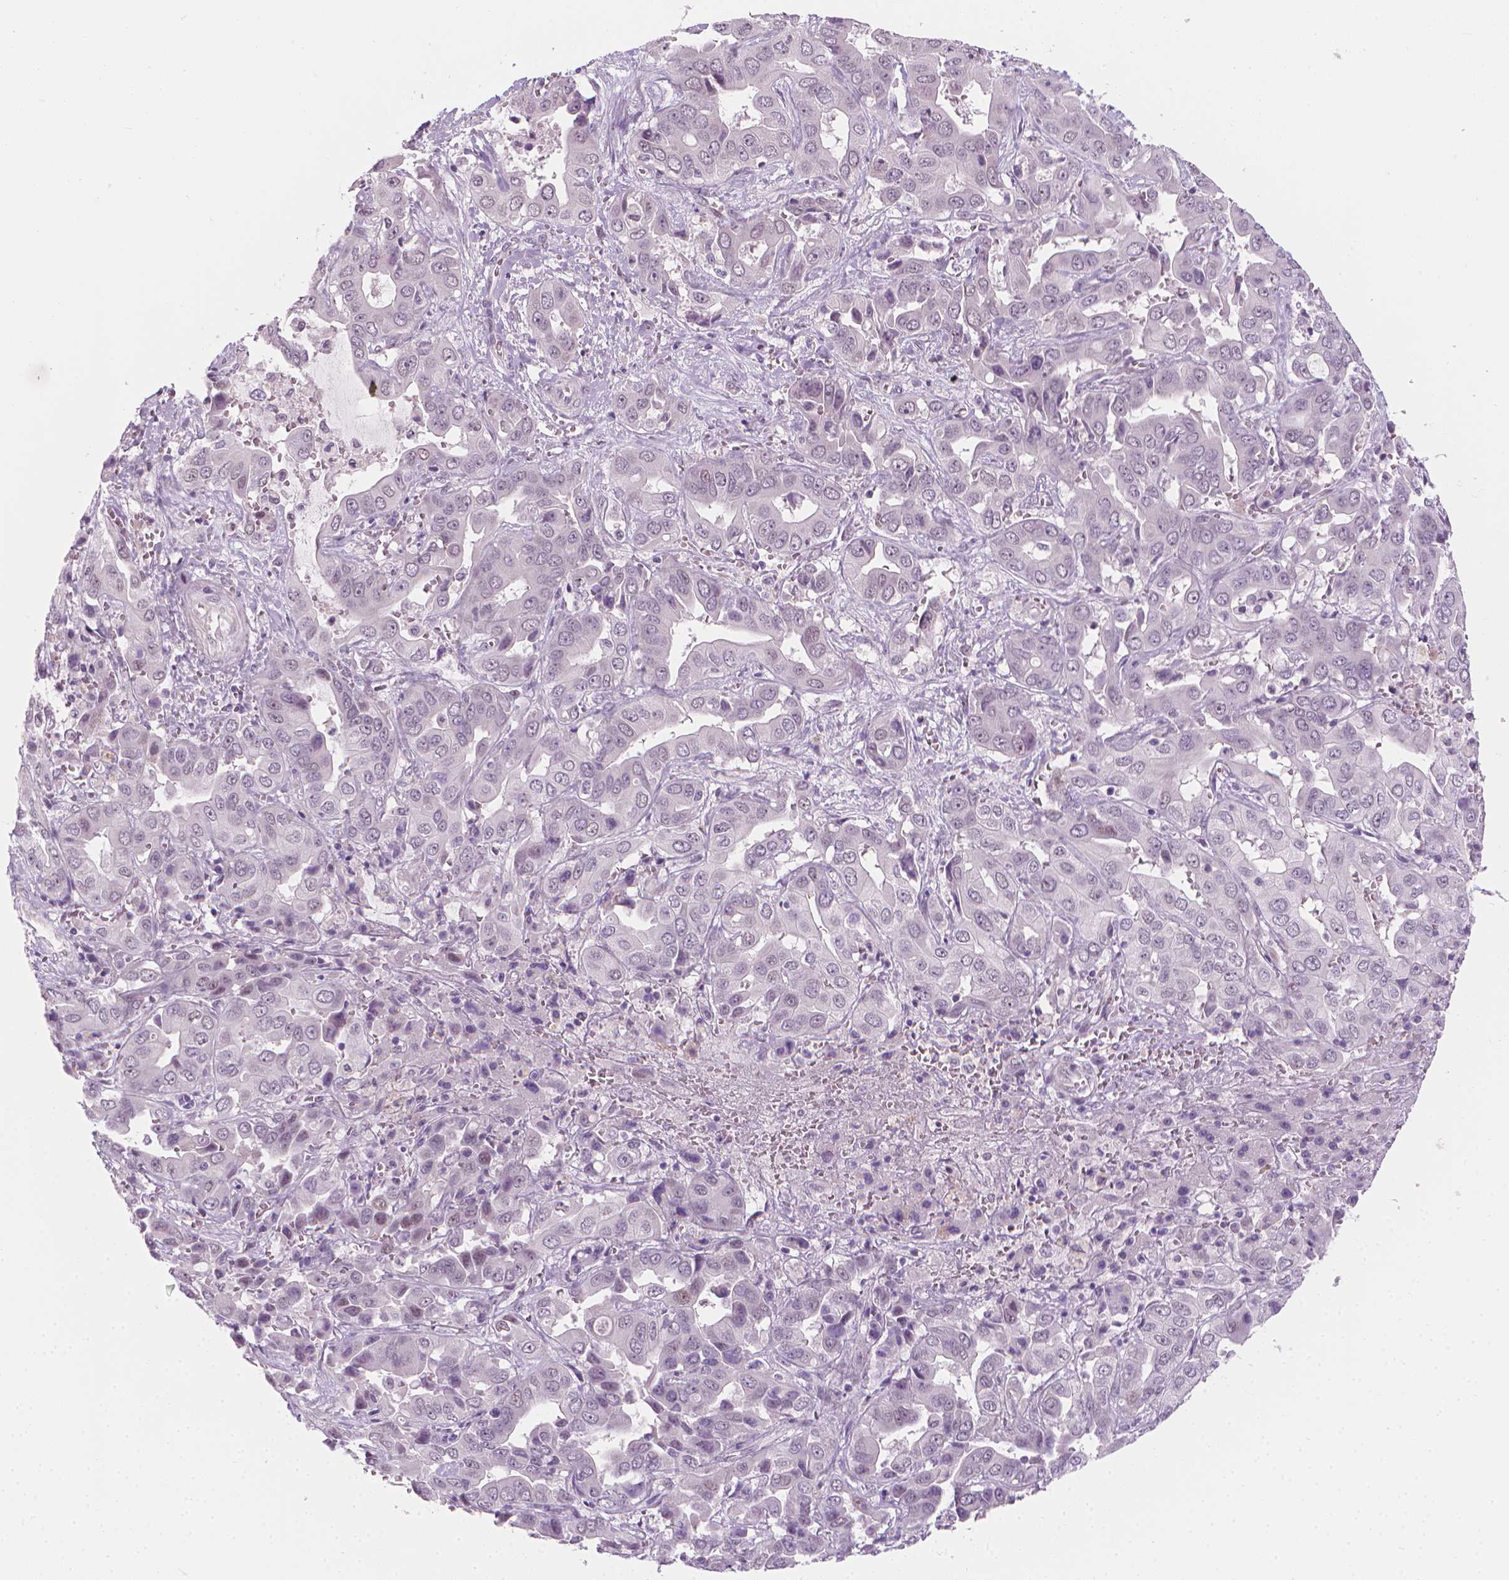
{"staining": {"intensity": "negative", "quantity": "none", "location": "none"}, "tissue": "liver cancer", "cell_type": "Tumor cells", "image_type": "cancer", "snomed": [{"axis": "morphology", "description": "Cholangiocarcinoma"}, {"axis": "topography", "description": "Liver"}], "caption": "Immunohistochemical staining of cholangiocarcinoma (liver) exhibits no significant staining in tumor cells.", "gene": "CDKN1C", "patient": {"sex": "female", "age": 52}}